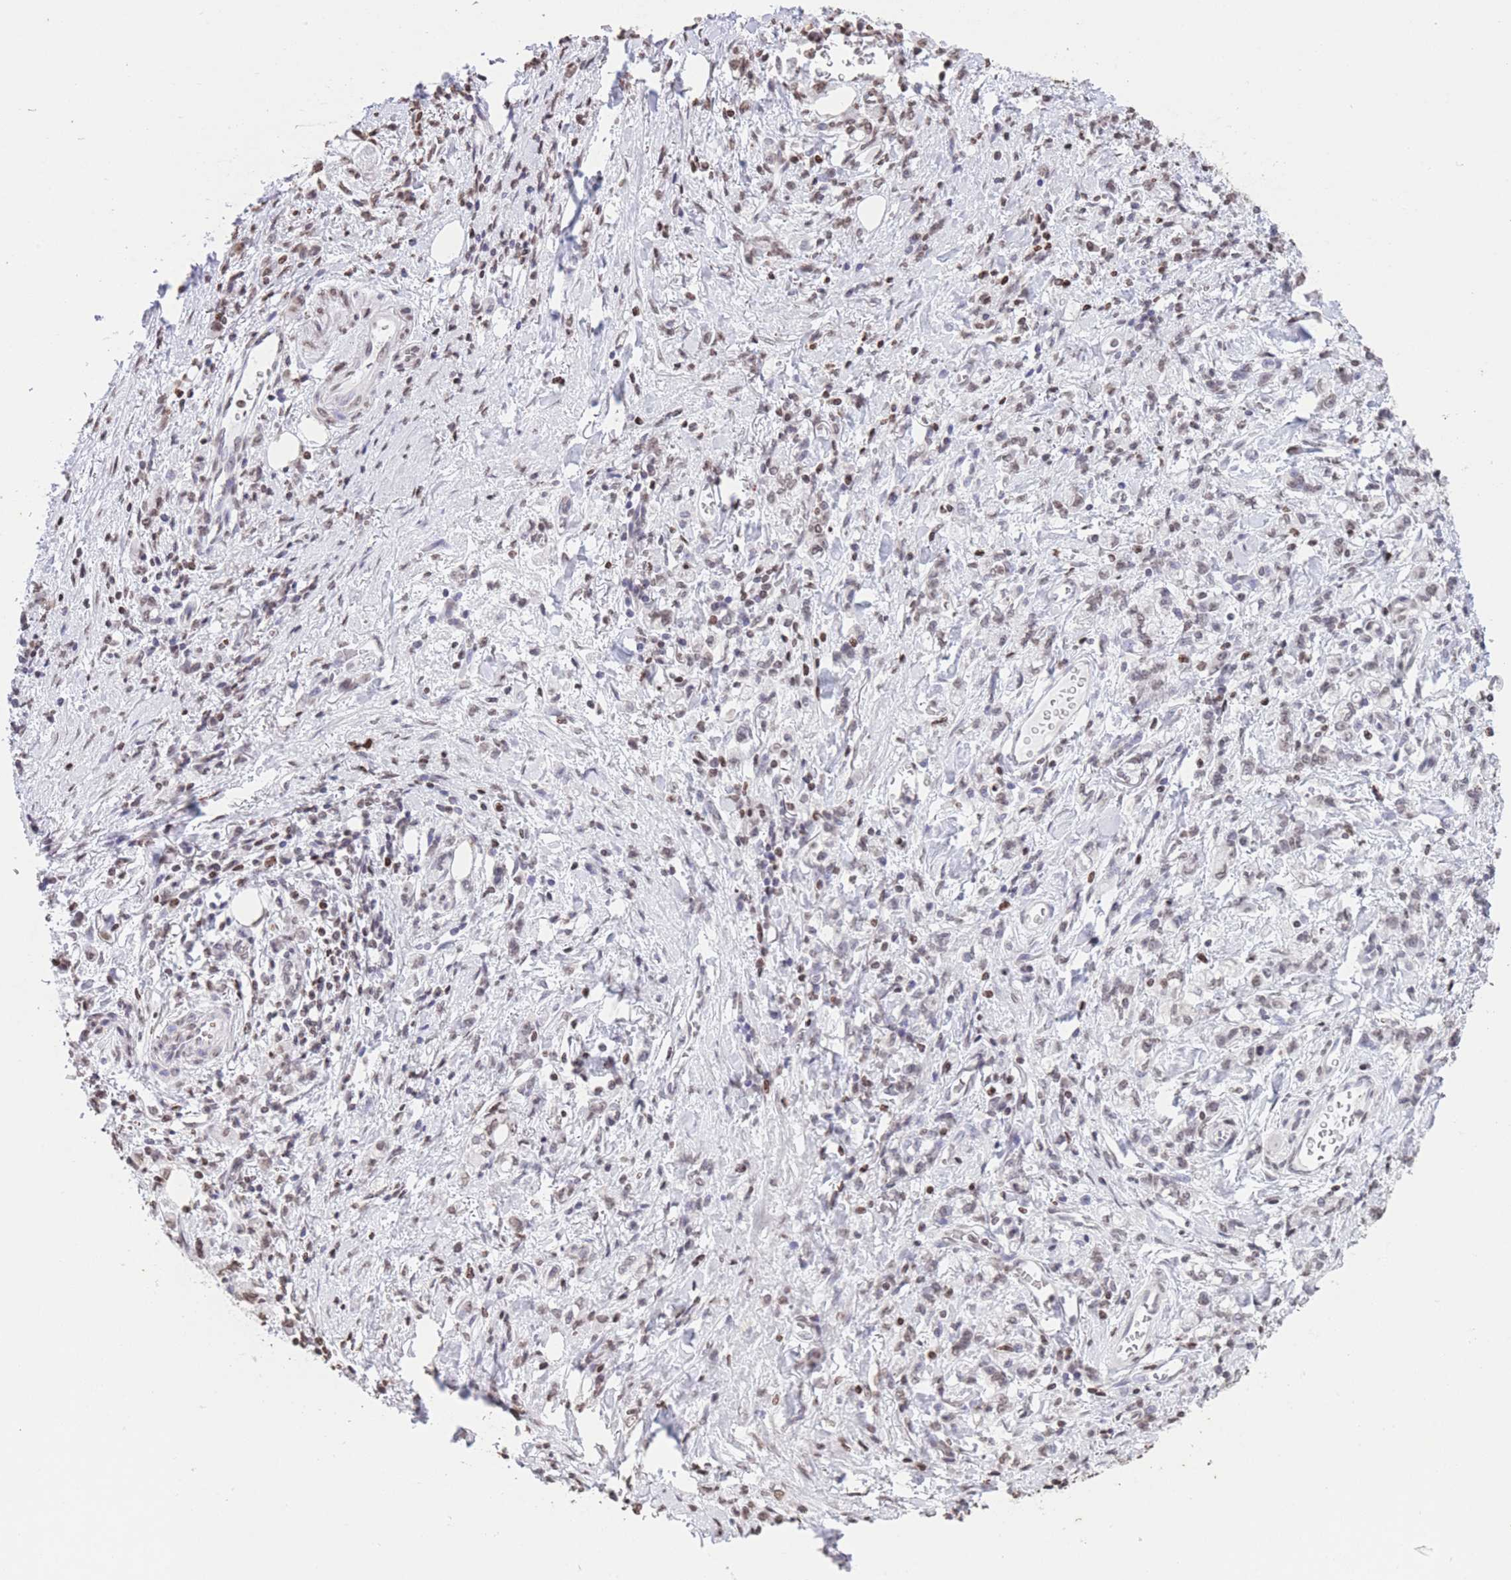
{"staining": {"intensity": "weak", "quantity": ">75%", "location": "nuclear"}, "tissue": "stomach cancer", "cell_type": "Tumor cells", "image_type": "cancer", "snomed": [{"axis": "morphology", "description": "Adenocarcinoma, NOS"}, {"axis": "topography", "description": "Stomach"}], "caption": "This image demonstrates IHC staining of human stomach cancer (adenocarcinoma), with low weak nuclear expression in about >75% of tumor cells.", "gene": "H2BC11", "patient": {"sex": "male", "age": 77}}